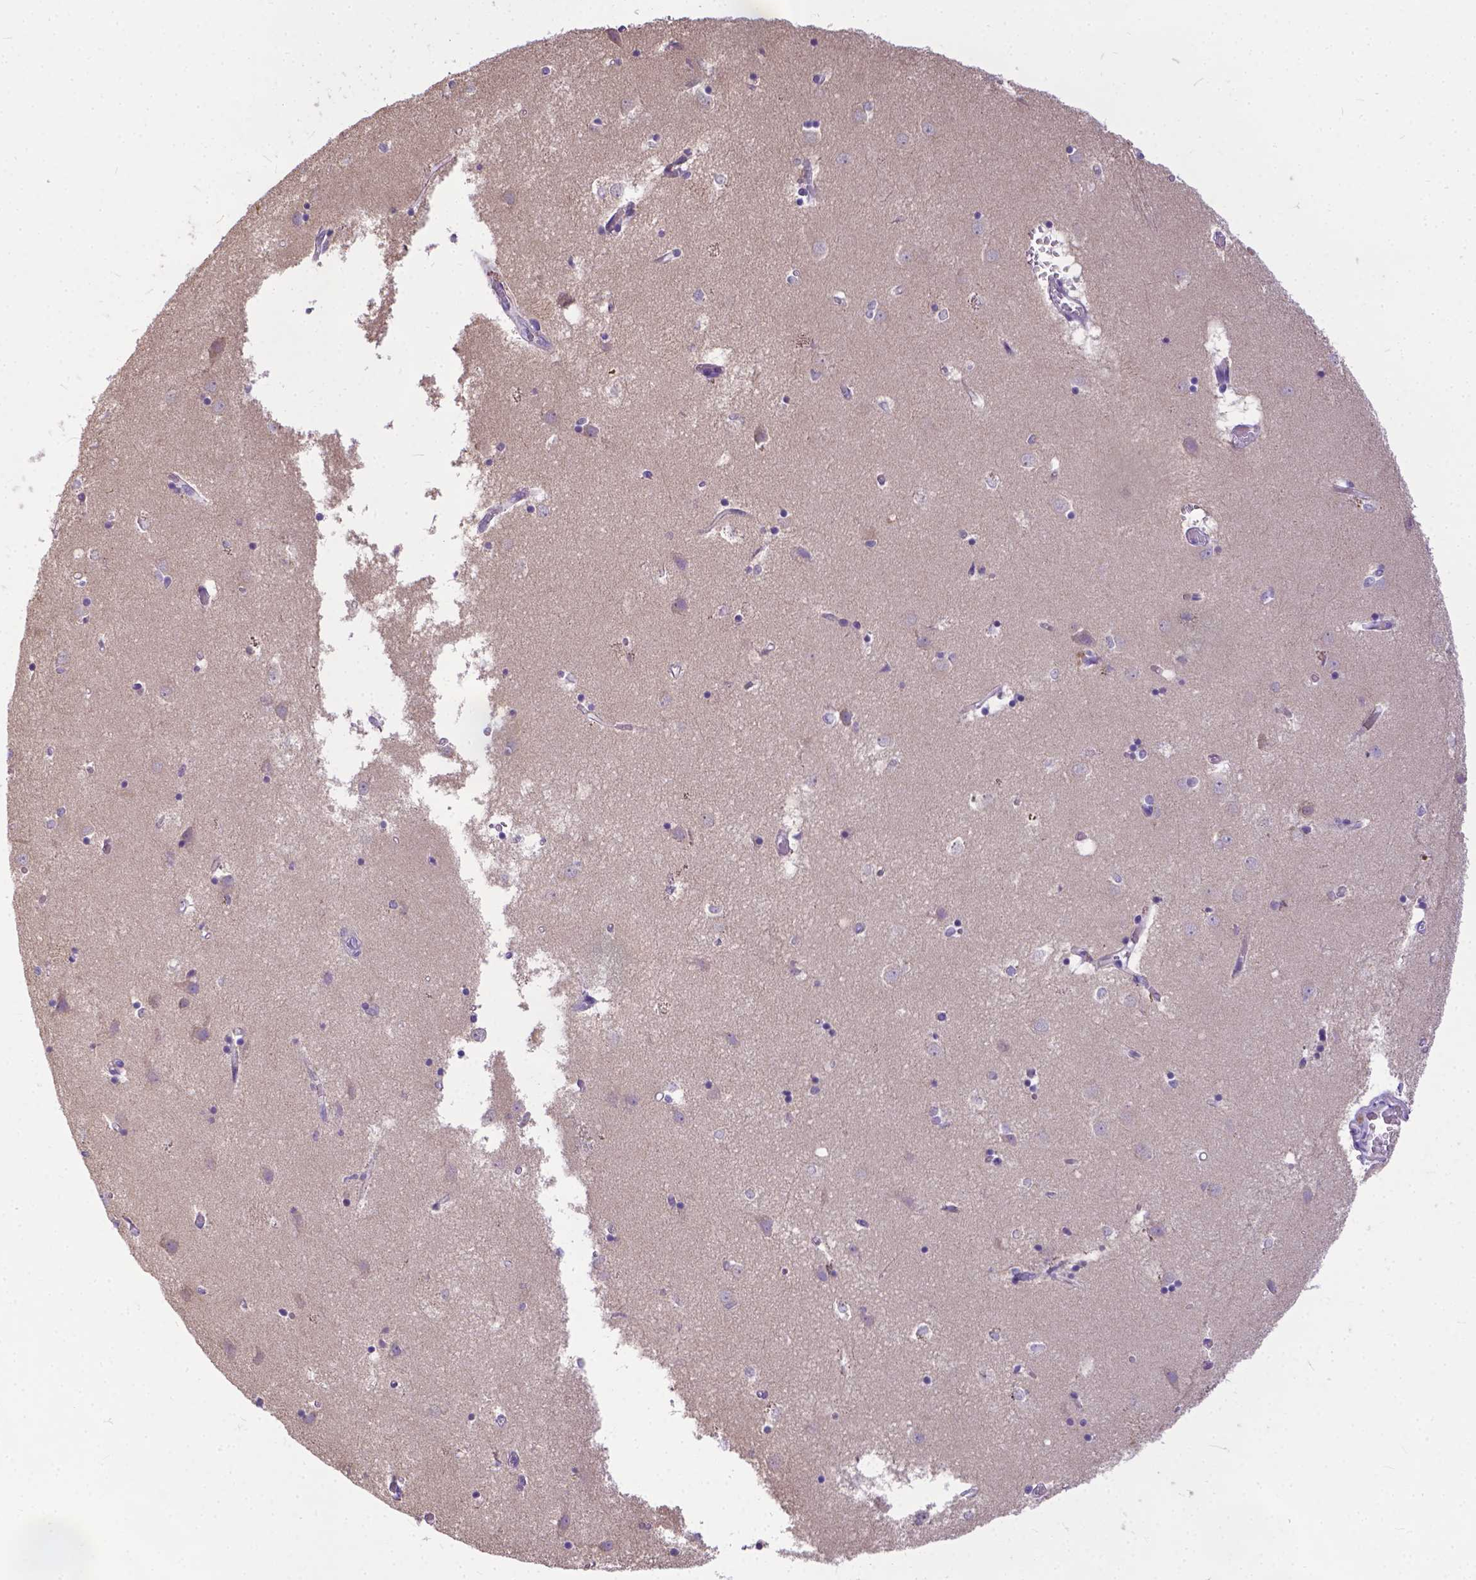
{"staining": {"intensity": "negative", "quantity": "none", "location": "none"}, "tissue": "caudate", "cell_type": "Glial cells", "image_type": "normal", "snomed": [{"axis": "morphology", "description": "Normal tissue, NOS"}, {"axis": "topography", "description": "Lateral ventricle wall"}], "caption": "This micrograph is of benign caudate stained with immunohistochemistry to label a protein in brown with the nuclei are counter-stained blue. There is no staining in glial cells.", "gene": "TTLL6", "patient": {"sex": "male", "age": 54}}